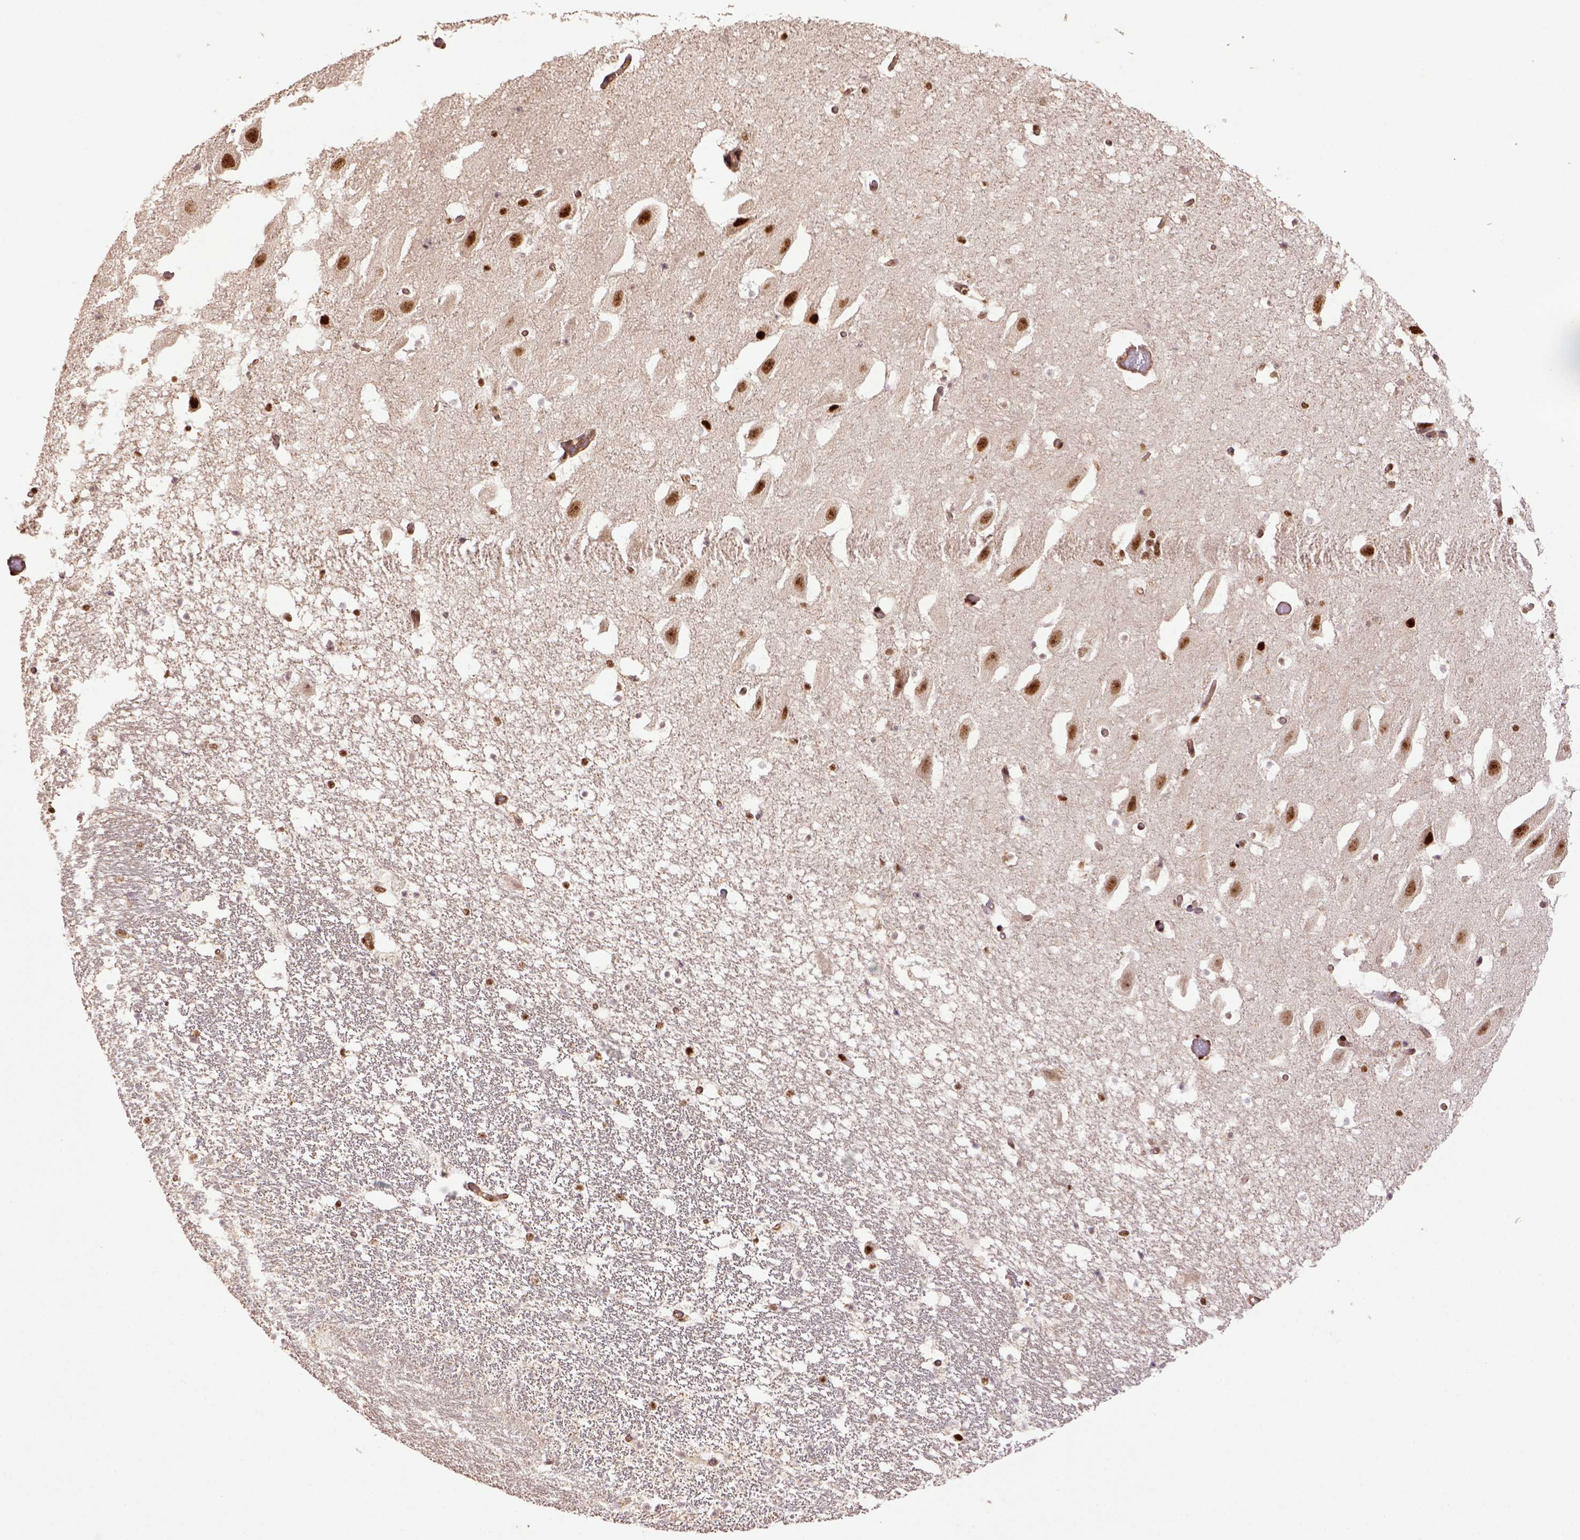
{"staining": {"intensity": "strong", "quantity": ">75%", "location": "nuclear"}, "tissue": "hippocampus", "cell_type": "Glial cells", "image_type": "normal", "snomed": [{"axis": "morphology", "description": "Normal tissue, NOS"}, {"axis": "topography", "description": "Hippocampus"}], "caption": "IHC of benign human hippocampus shows high levels of strong nuclear expression in about >75% of glial cells.", "gene": "PPIG", "patient": {"sex": "male", "age": 26}}